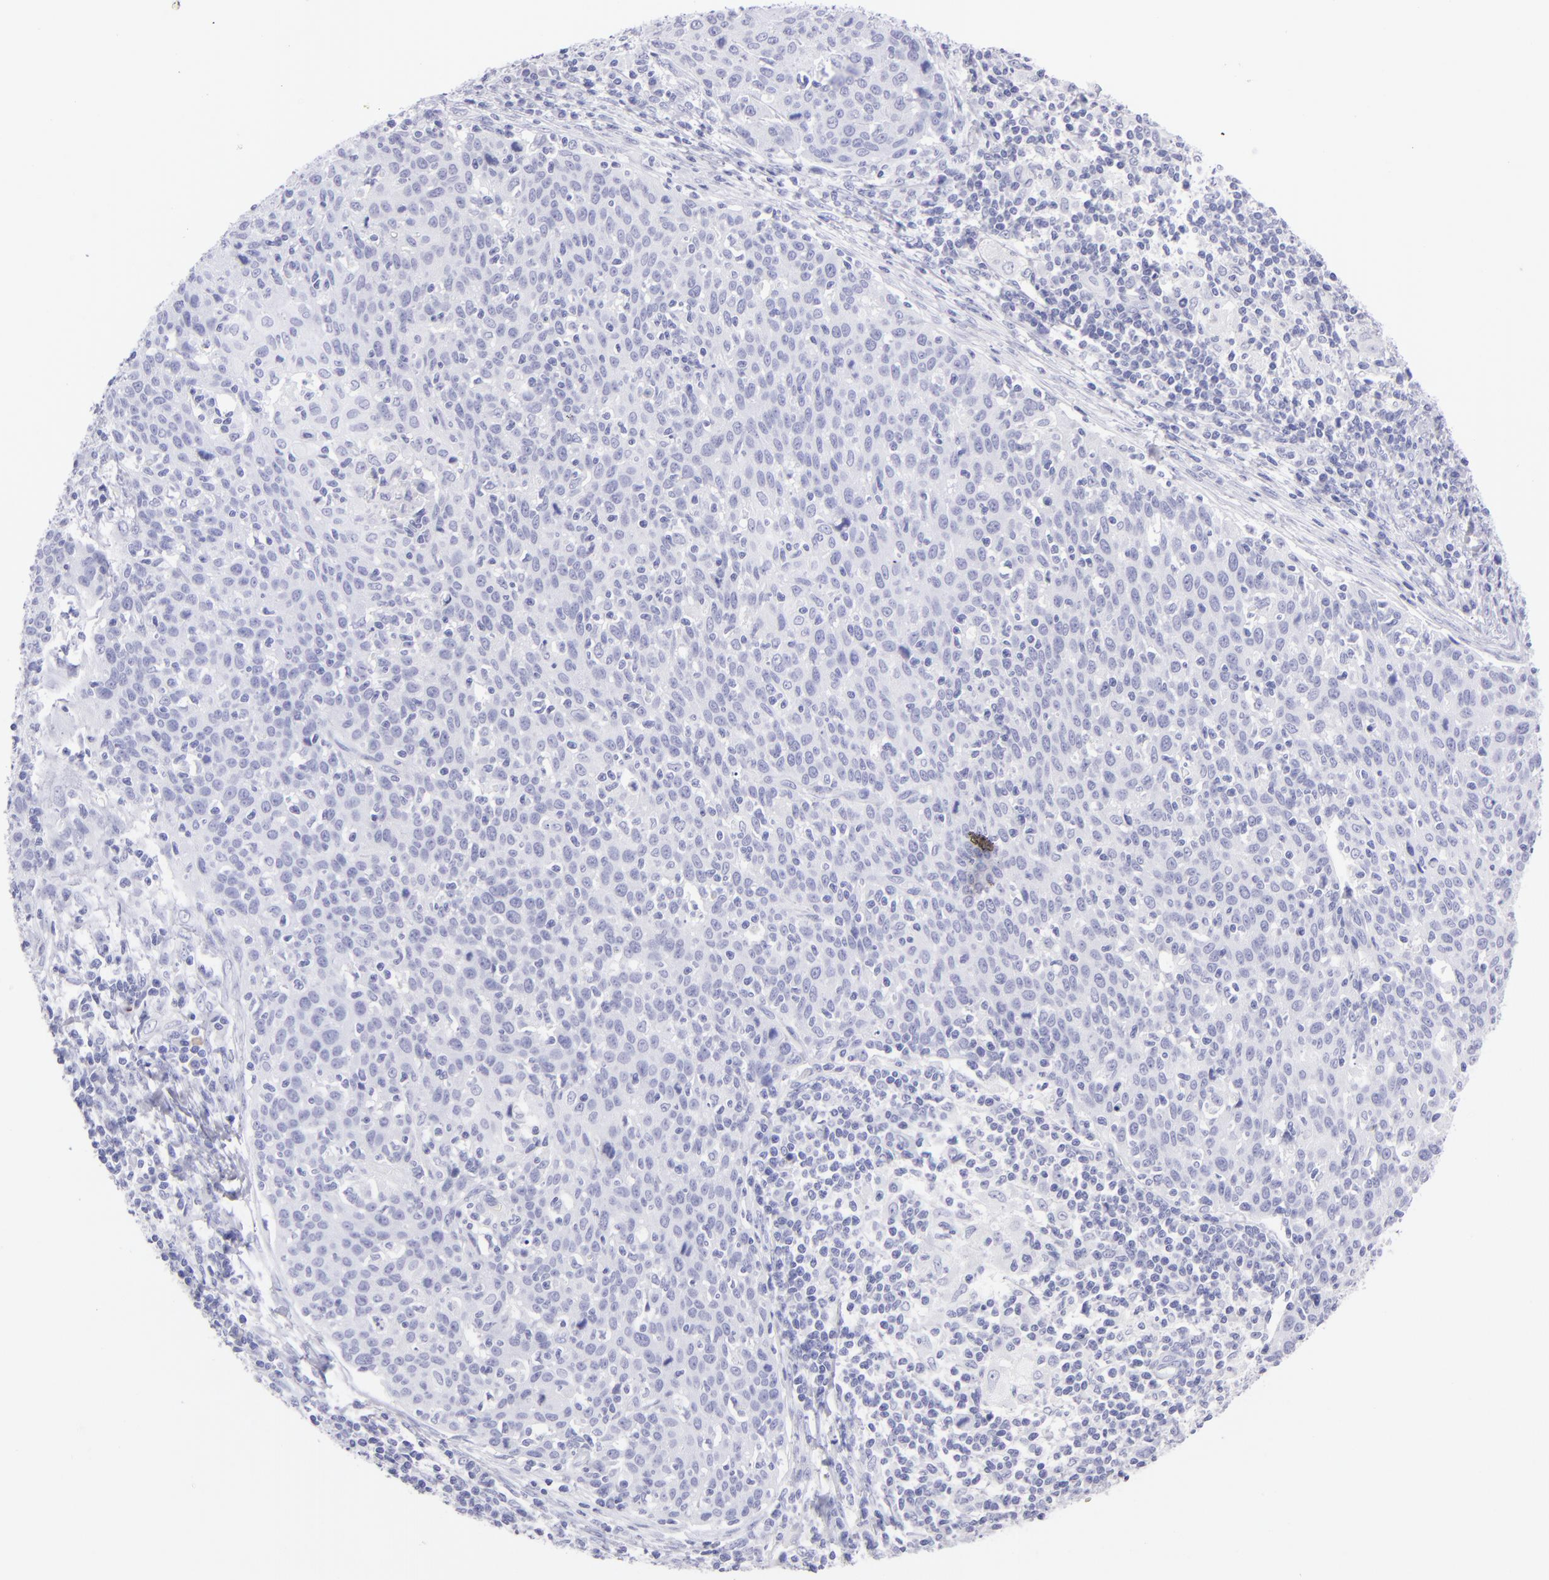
{"staining": {"intensity": "negative", "quantity": "none", "location": "none"}, "tissue": "cervical cancer", "cell_type": "Tumor cells", "image_type": "cancer", "snomed": [{"axis": "morphology", "description": "Squamous cell carcinoma, NOS"}, {"axis": "topography", "description": "Cervix"}], "caption": "Immunohistochemistry photomicrograph of neoplastic tissue: squamous cell carcinoma (cervical) stained with DAB (3,3'-diaminobenzidine) demonstrates no significant protein expression in tumor cells.", "gene": "SLC1A2", "patient": {"sex": "female", "age": 38}}